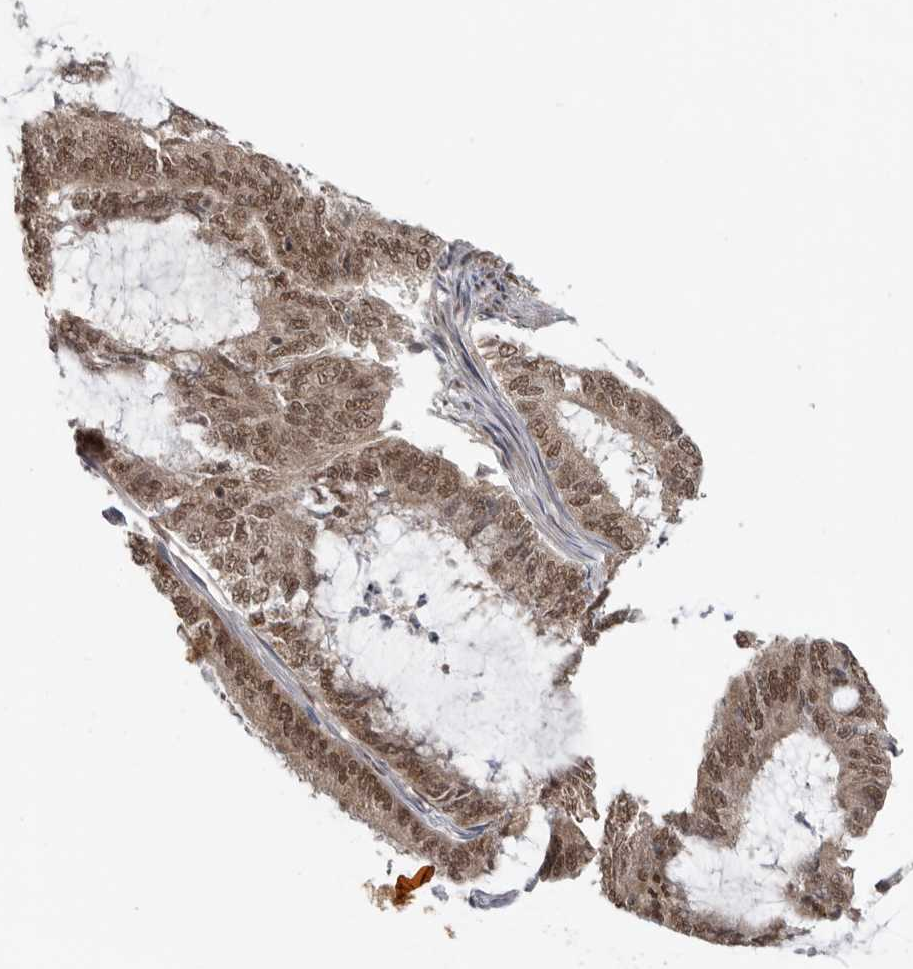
{"staining": {"intensity": "moderate", "quantity": ">75%", "location": "cytoplasmic/membranous,nuclear"}, "tissue": "endometrial cancer", "cell_type": "Tumor cells", "image_type": "cancer", "snomed": [{"axis": "morphology", "description": "Adenocarcinoma, NOS"}, {"axis": "topography", "description": "Endometrium"}], "caption": "Approximately >75% of tumor cells in human endometrial cancer show moderate cytoplasmic/membranous and nuclear protein staining as visualized by brown immunohistochemical staining.", "gene": "VPS50", "patient": {"sex": "female", "age": 49}}